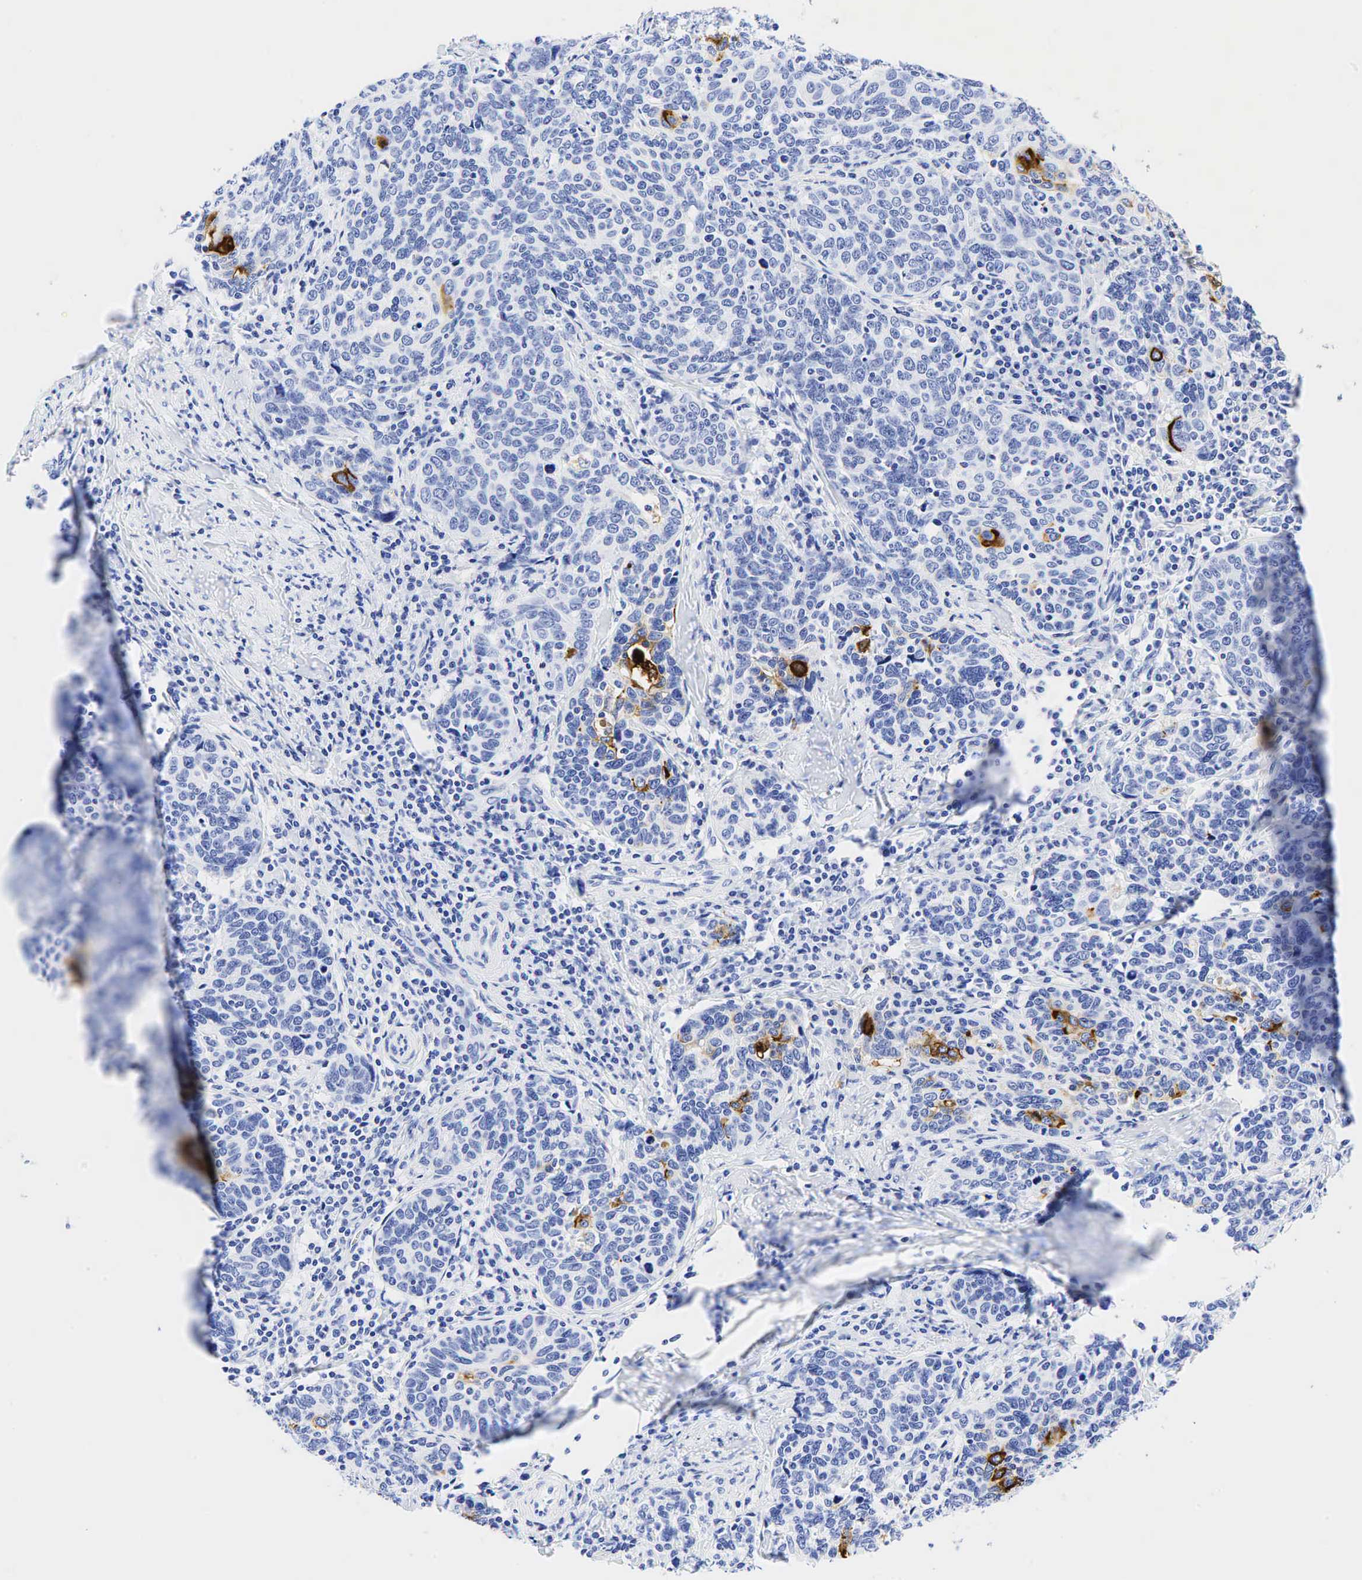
{"staining": {"intensity": "strong", "quantity": "<25%", "location": "cytoplasmic/membranous"}, "tissue": "cervical cancer", "cell_type": "Tumor cells", "image_type": "cancer", "snomed": [{"axis": "morphology", "description": "Squamous cell carcinoma, NOS"}, {"axis": "topography", "description": "Cervix"}], "caption": "The immunohistochemical stain highlights strong cytoplasmic/membranous expression in tumor cells of cervical cancer tissue. The protein is stained brown, and the nuclei are stained in blue (DAB (3,3'-diaminobenzidine) IHC with brightfield microscopy, high magnification).", "gene": "CEACAM5", "patient": {"sex": "female", "age": 41}}